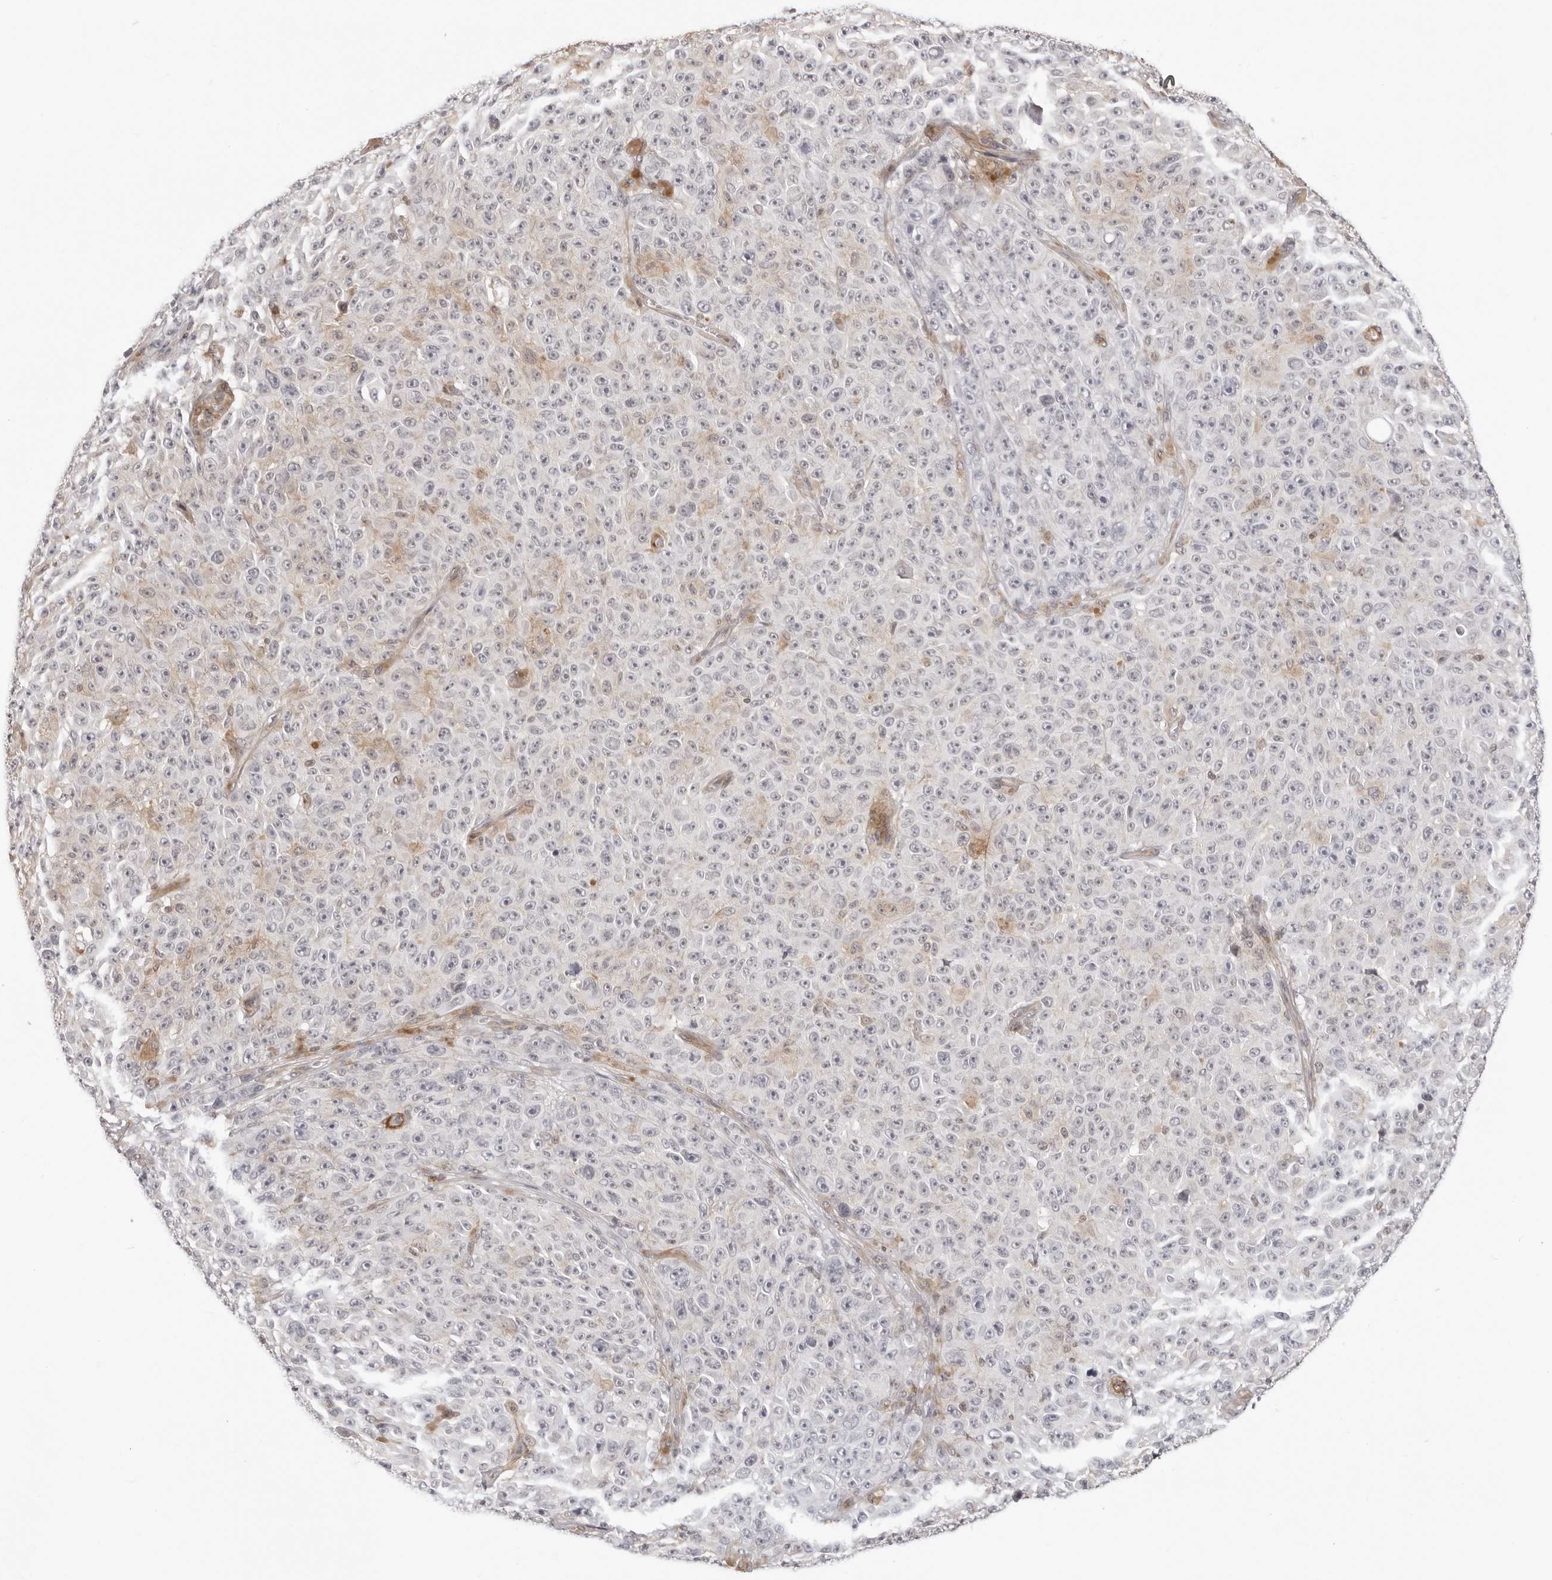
{"staining": {"intensity": "weak", "quantity": "<25%", "location": "cytoplasmic/membranous"}, "tissue": "melanoma", "cell_type": "Tumor cells", "image_type": "cancer", "snomed": [{"axis": "morphology", "description": "Malignant melanoma, NOS"}, {"axis": "topography", "description": "Skin"}], "caption": "This is an IHC histopathology image of malignant melanoma. There is no staining in tumor cells.", "gene": "UNK", "patient": {"sex": "female", "age": 82}}